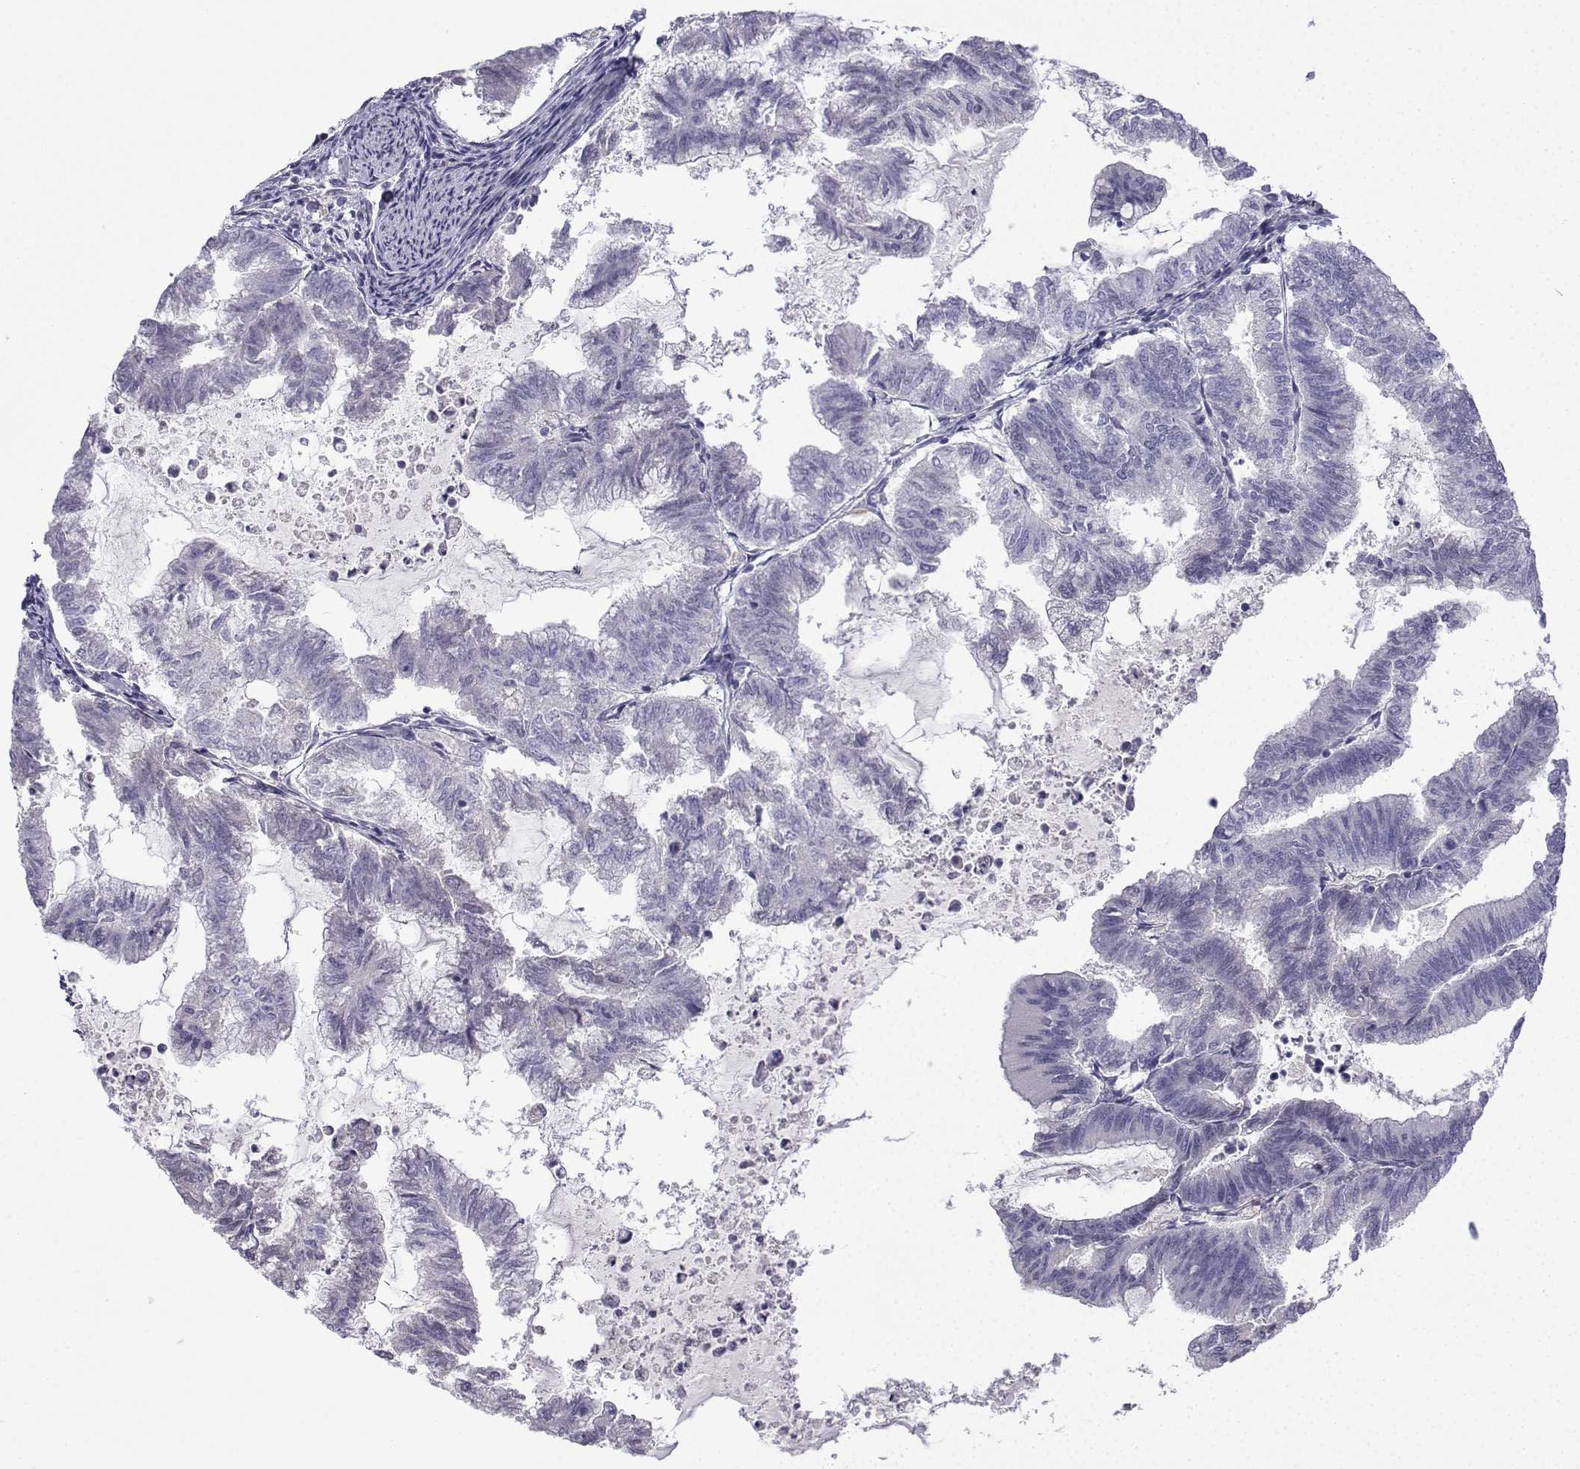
{"staining": {"intensity": "negative", "quantity": "none", "location": "none"}, "tissue": "endometrial cancer", "cell_type": "Tumor cells", "image_type": "cancer", "snomed": [{"axis": "morphology", "description": "Adenocarcinoma, NOS"}, {"axis": "topography", "description": "Endometrium"}], "caption": "Immunohistochemical staining of human endometrial adenocarcinoma shows no significant expression in tumor cells.", "gene": "SPACA7", "patient": {"sex": "female", "age": 79}}